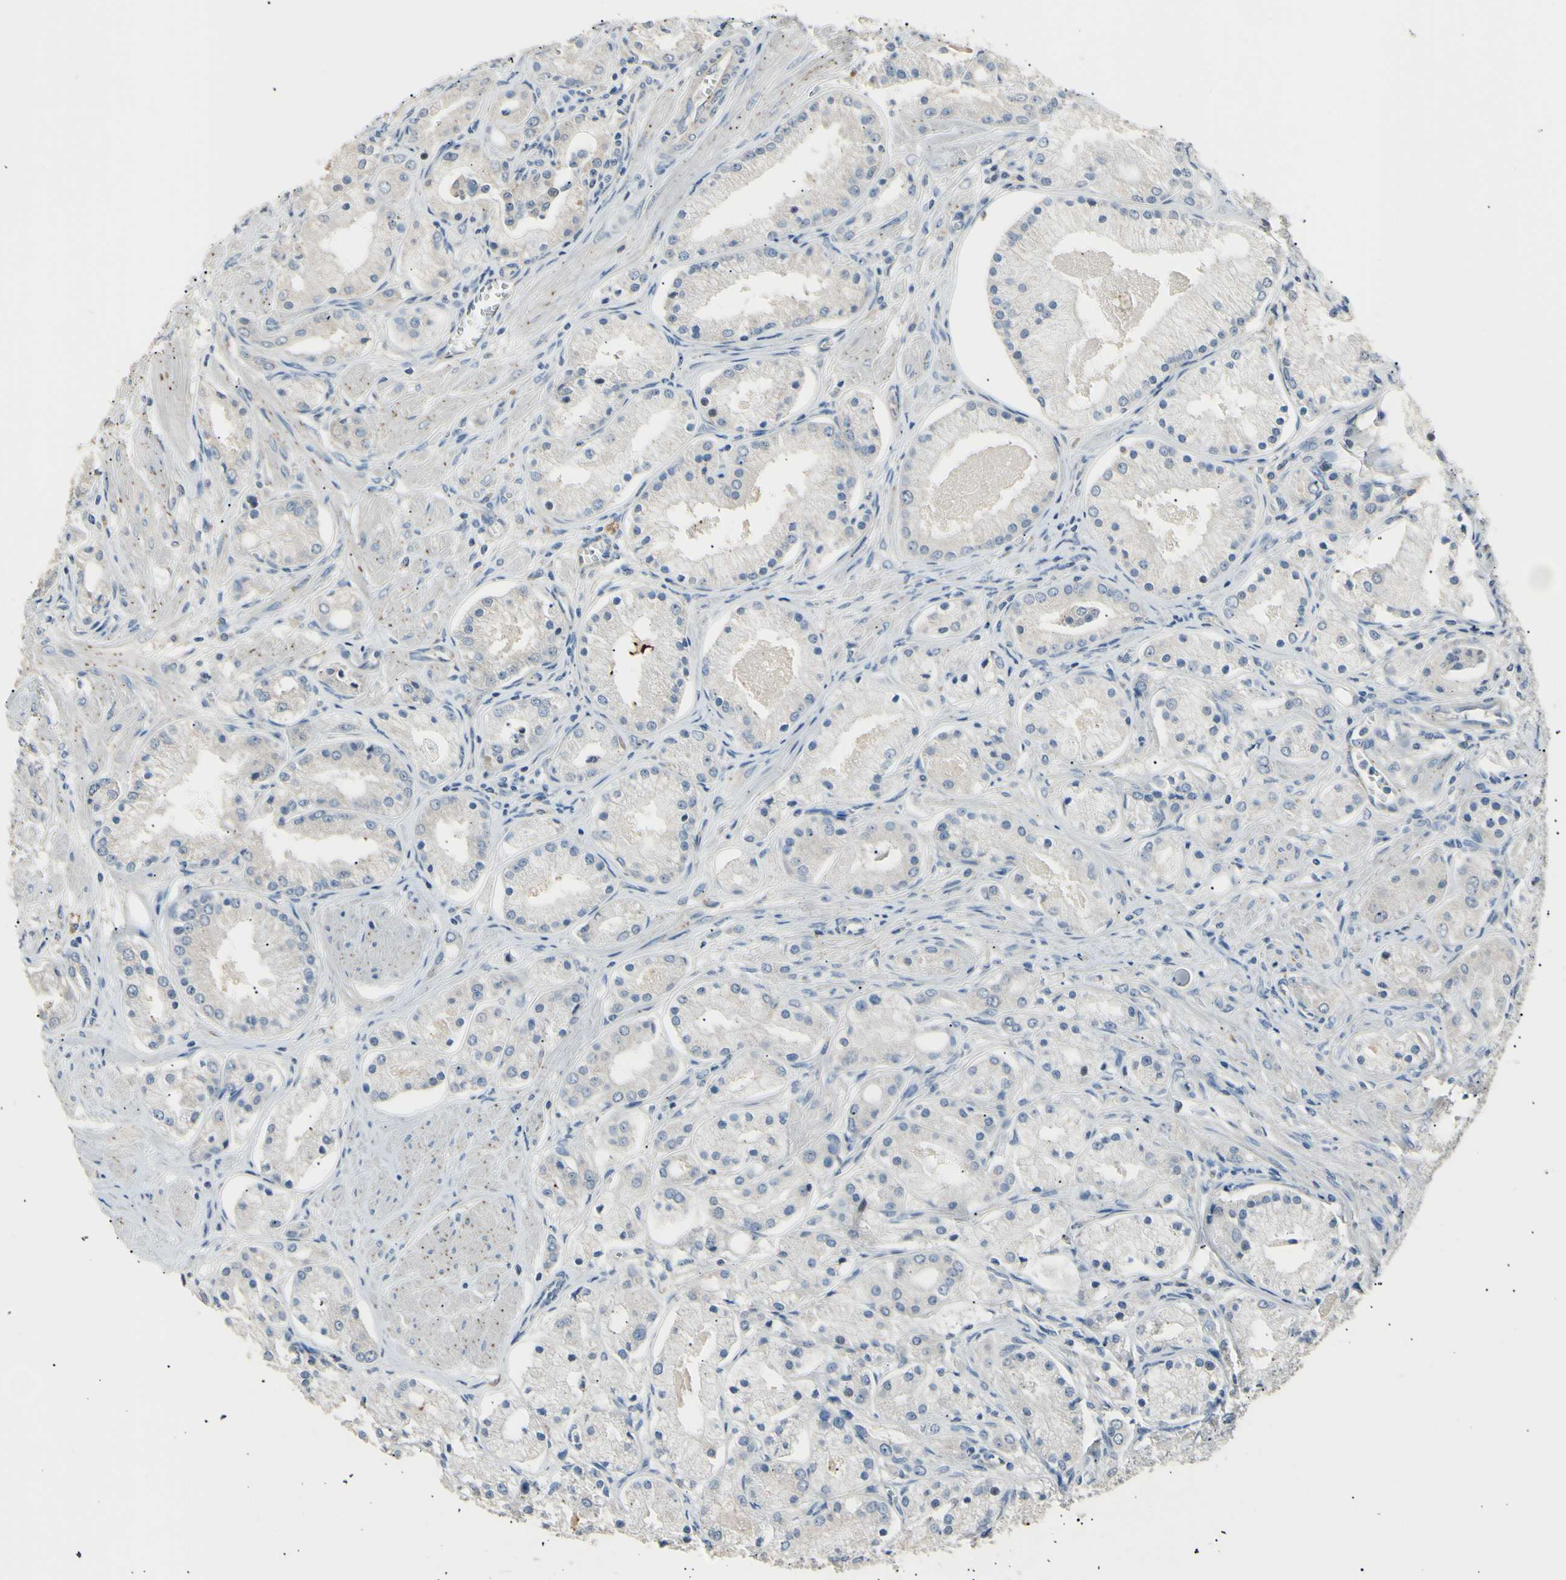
{"staining": {"intensity": "negative", "quantity": "none", "location": "none"}, "tissue": "prostate cancer", "cell_type": "Tumor cells", "image_type": "cancer", "snomed": [{"axis": "morphology", "description": "Adenocarcinoma, High grade"}, {"axis": "topography", "description": "Prostate"}], "caption": "Tumor cells are negative for brown protein staining in high-grade adenocarcinoma (prostate). (IHC, brightfield microscopy, high magnification).", "gene": "LDLR", "patient": {"sex": "male", "age": 66}}